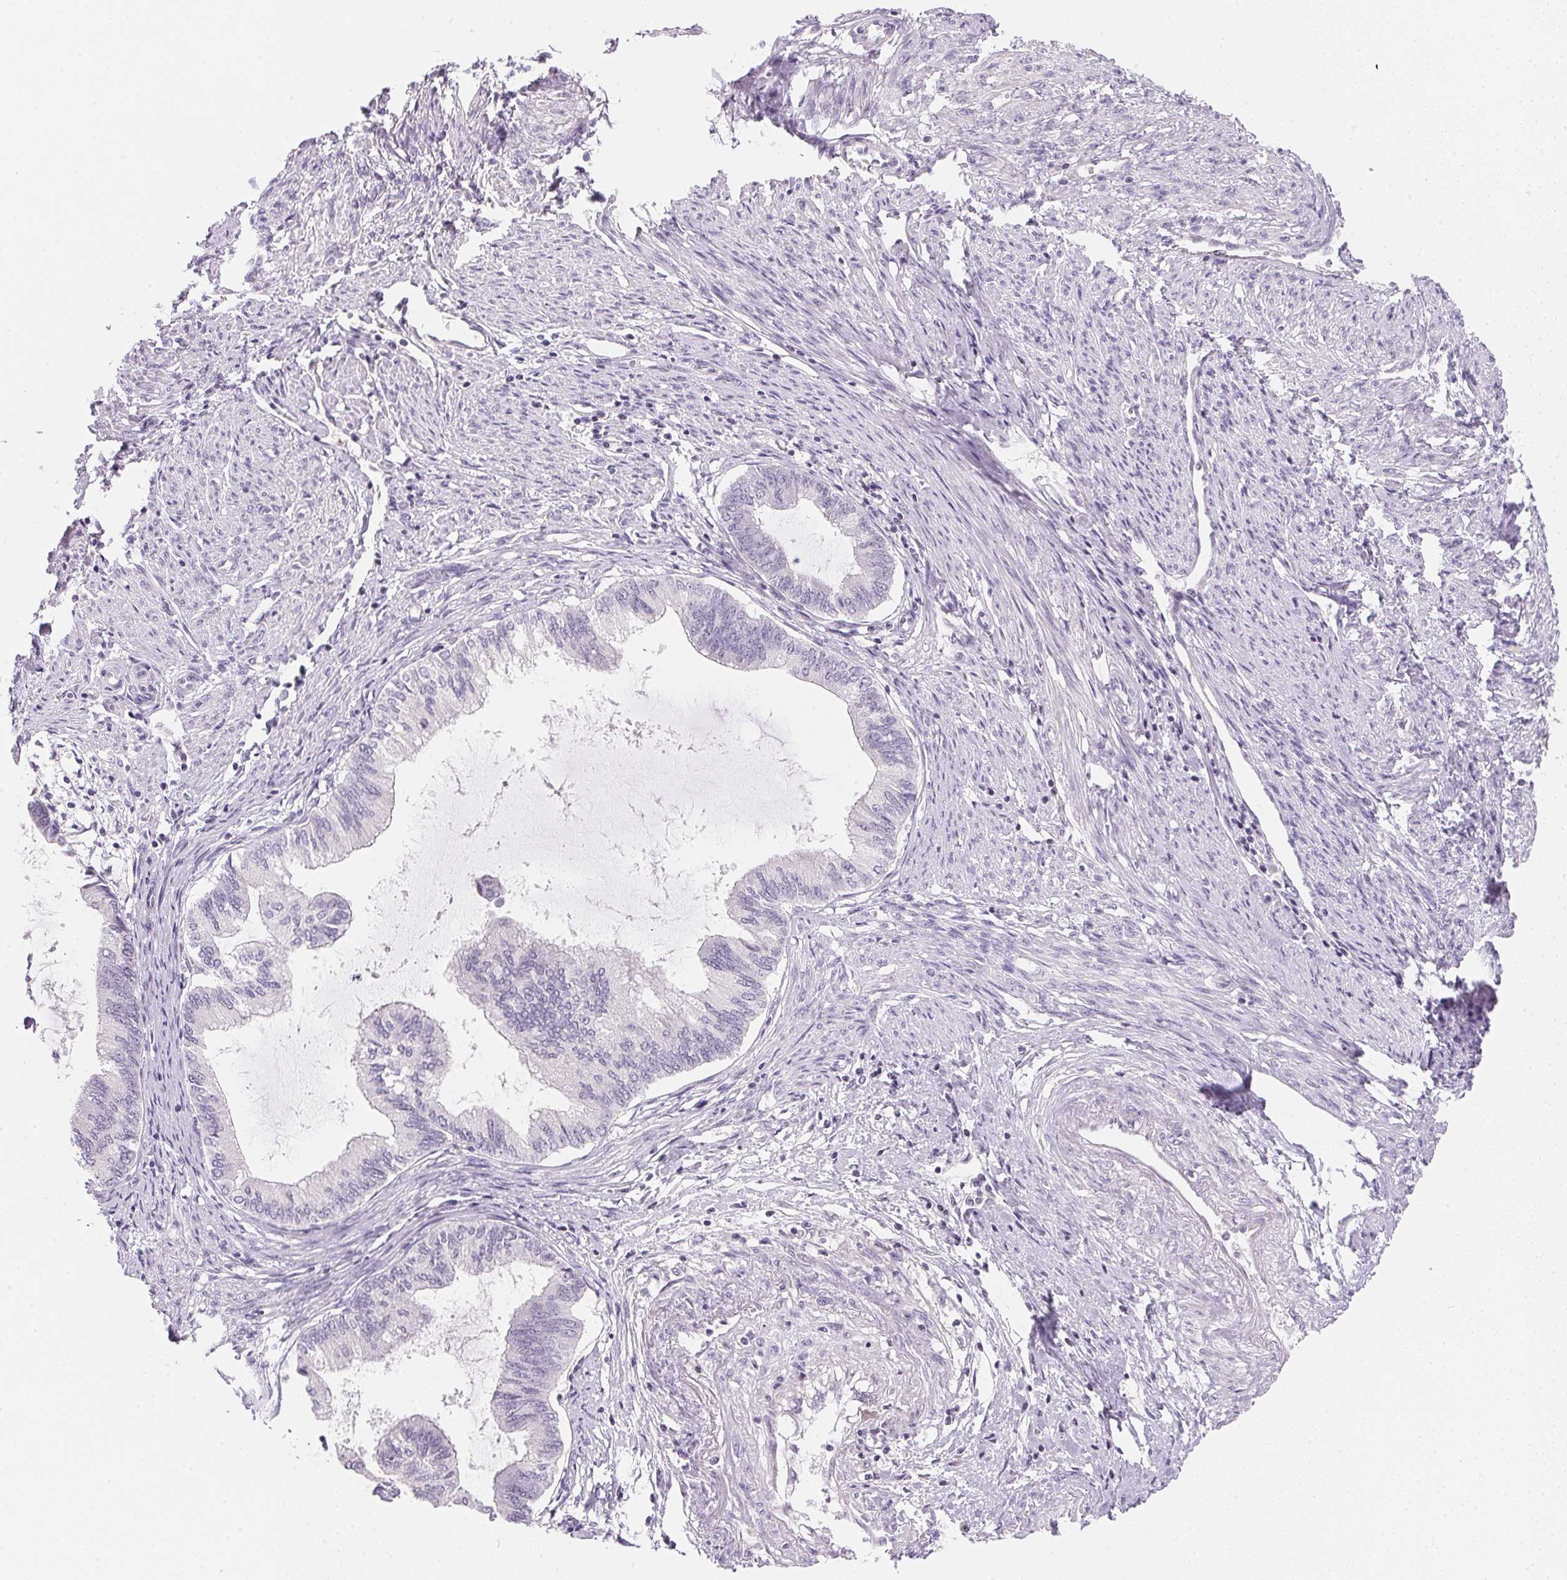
{"staining": {"intensity": "negative", "quantity": "none", "location": "none"}, "tissue": "endometrial cancer", "cell_type": "Tumor cells", "image_type": "cancer", "snomed": [{"axis": "morphology", "description": "Adenocarcinoma, NOS"}, {"axis": "topography", "description": "Endometrium"}], "caption": "DAB (3,3'-diaminobenzidine) immunohistochemical staining of endometrial cancer exhibits no significant expression in tumor cells.", "gene": "GIPC2", "patient": {"sex": "female", "age": 86}}